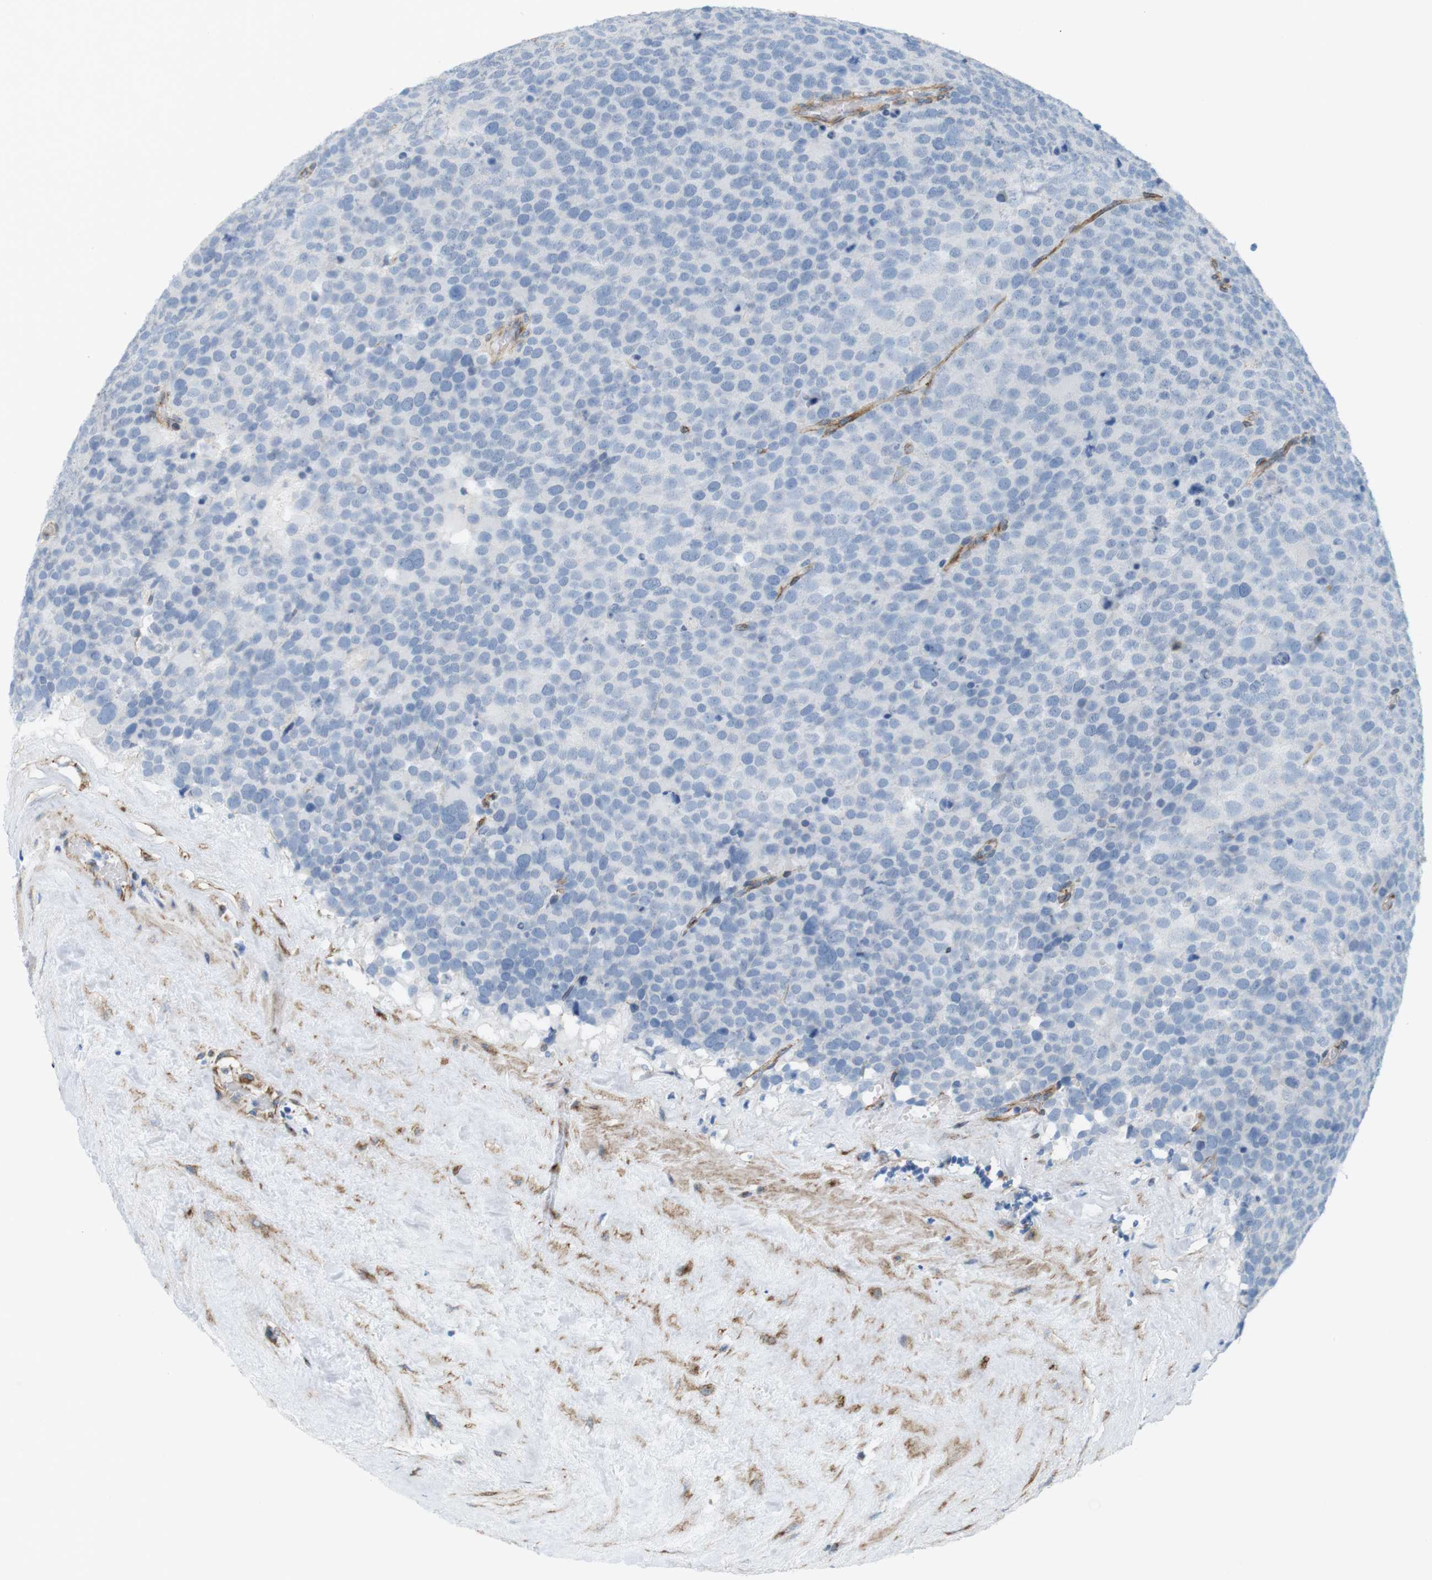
{"staining": {"intensity": "negative", "quantity": "none", "location": "none"}, "tissue": "testis cancer", "cell_type": "Tumor cells", "image_type": "cancer", "snomed": [{"axis": "morphology", "description": "Seminoma, NOS"}, {"axis": "topography", "description": "Testis"}], "caption": "An image of testis cancer (seminoma) stained for a protein shows no brown staining in tumor cells.", "gene": "MYH9", "patient": {"sex": "male", "age": 71}}